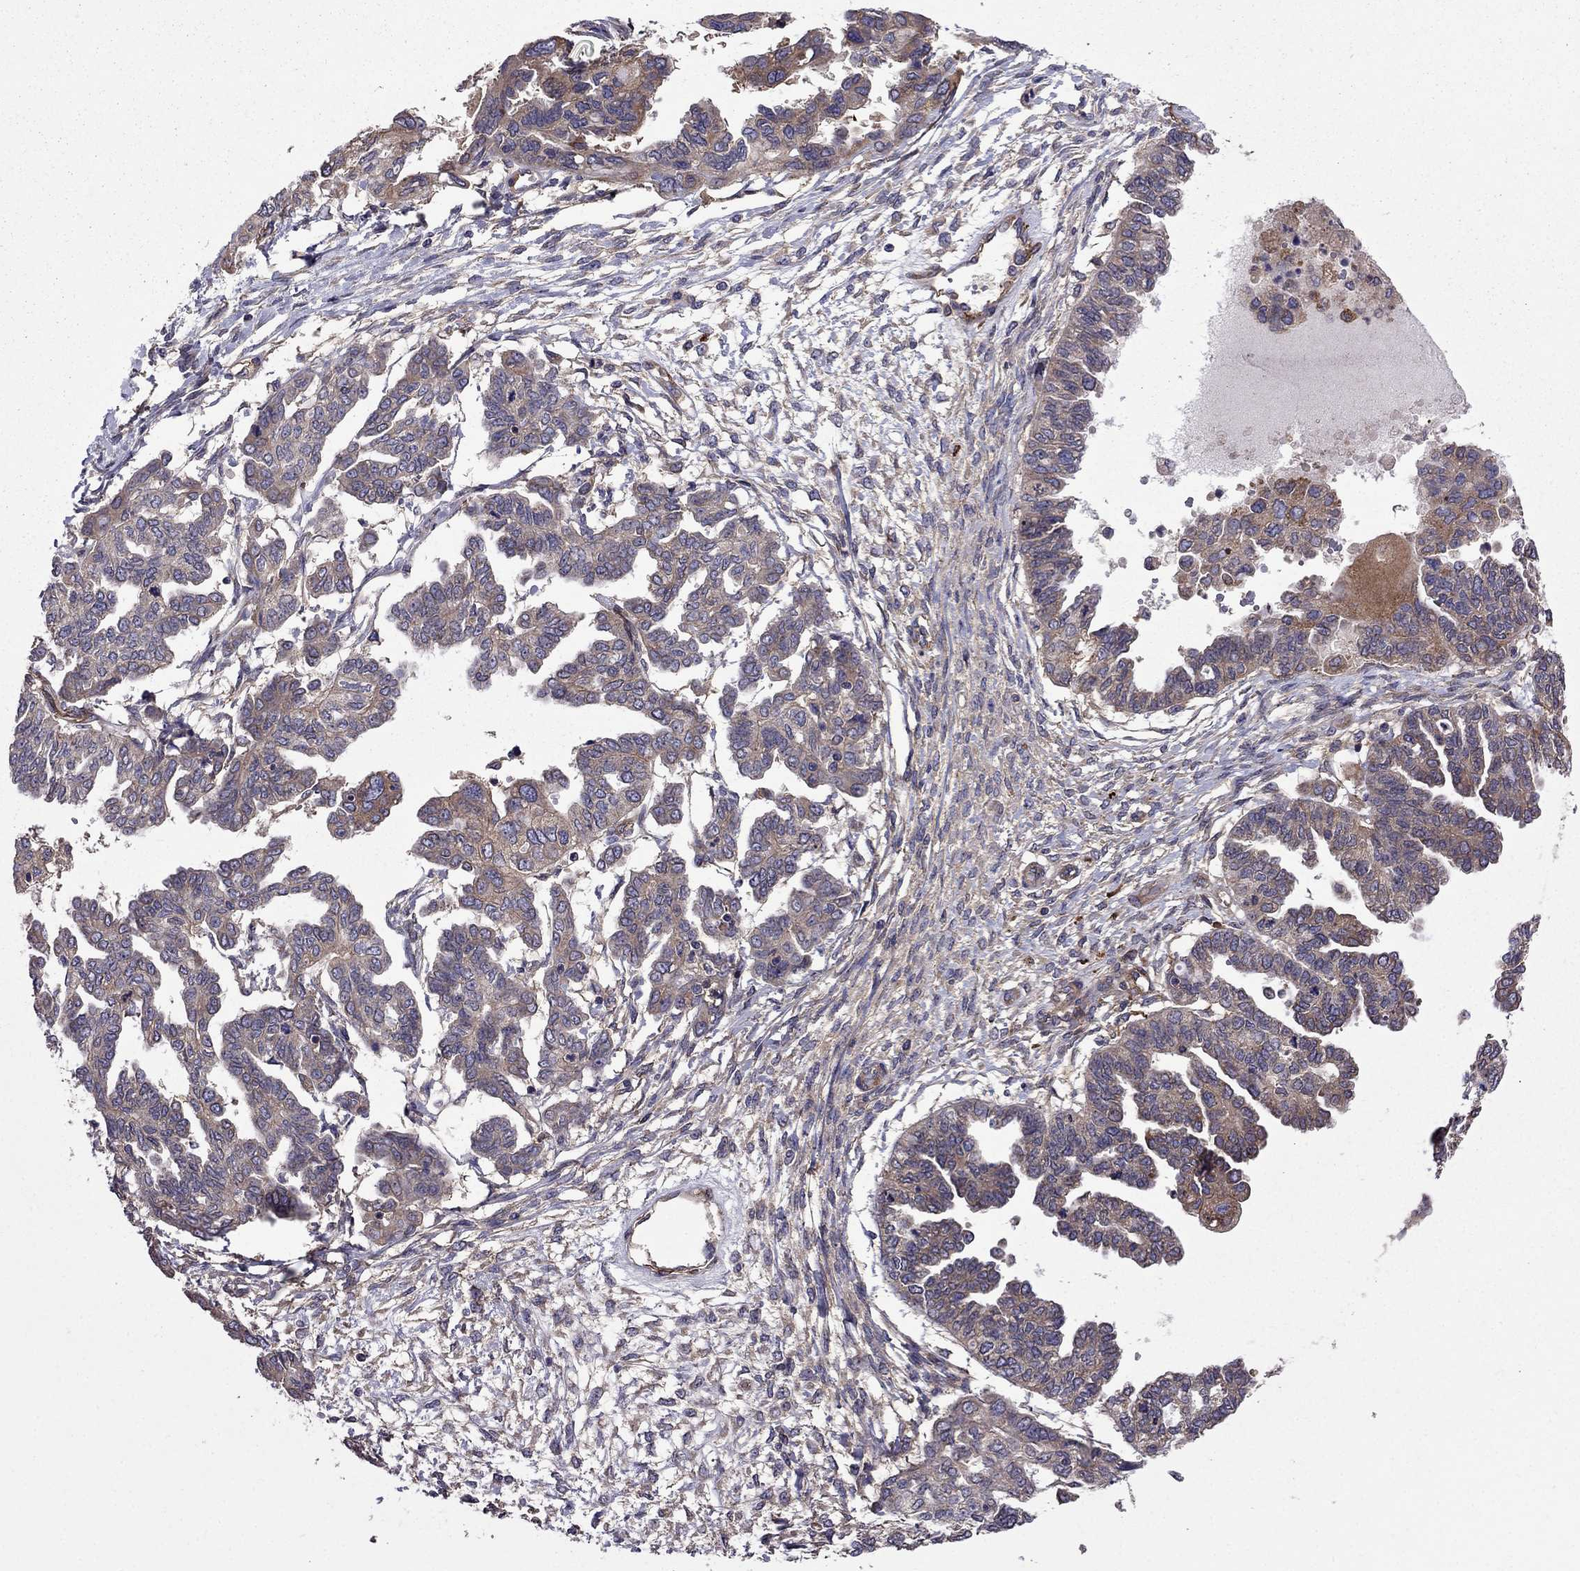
{"staining": {"intensity": "weak", "quantity": ">75%", "location": "cytoplasmic/membranous"}, "tissue": "ovarian cancer", "cell_type": "Tumor cells", "image_type": "cancer", "snomed": [{"axis": "morphology", "description": "Cystadenocarcinoma, serous, NOS"}, {"axis": "topography", "description": "Ovary"}], "caption": "Immunohistochemical staining of serous cystadenocarcinoma (ovarian) shows low levels of weak cytoplasmic/membranous positivity in approximately >75% of tumor cells.", "gene": "ITGB1", "patient": {"sex": "female", "age": 53}}